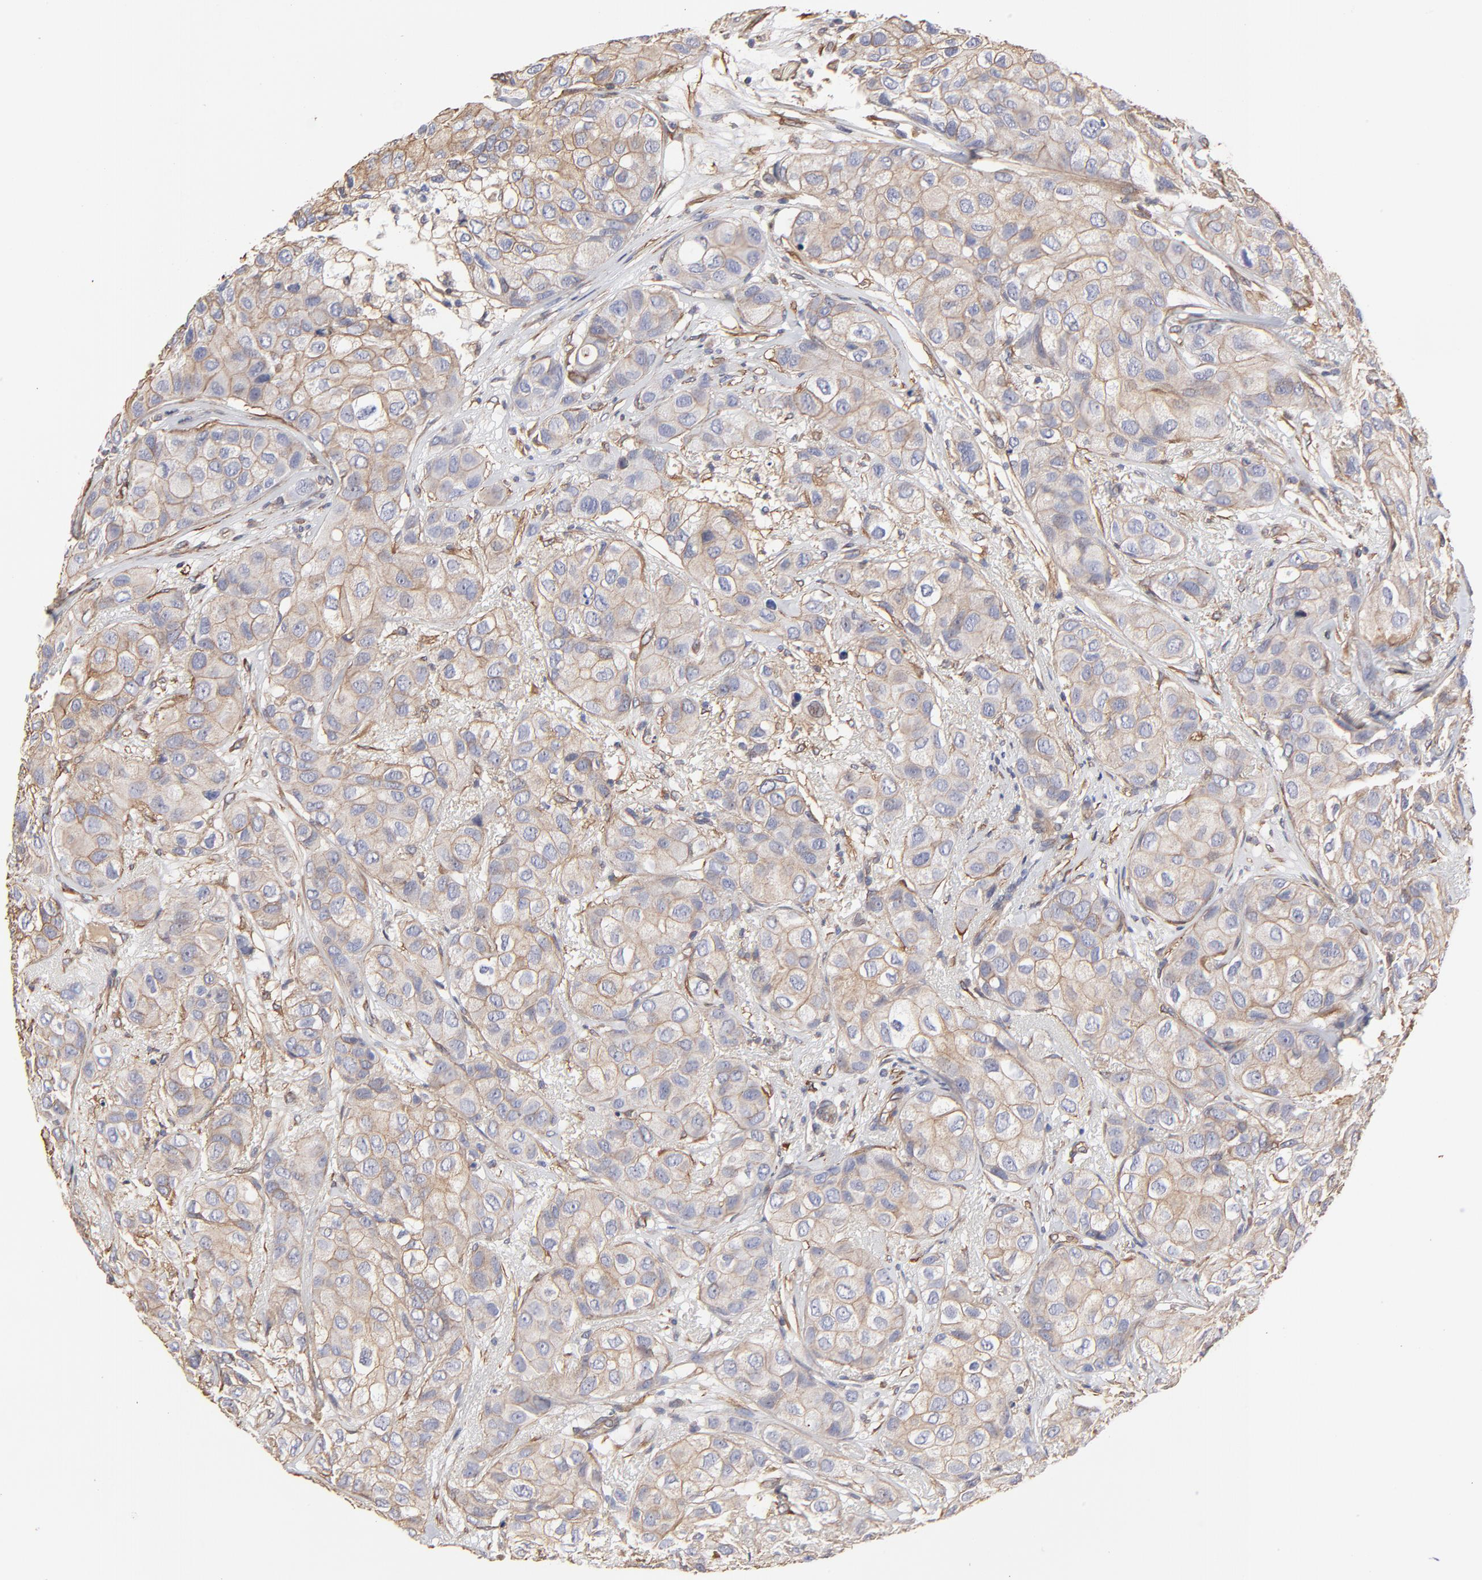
{"staining": {"intensity": "moderate", "quantity": ">75%", "location": "cytoplasmic/membranous"}, "tissue": "breast cancer", "cell_type": "Tumor cells", "image_type": "cancer", "snomed": [{"axis": "morphology", "description": "Duct carcinoma"}, {"axis": "topography", "description": "Breast"}], "caption": "Protein expression analysis of breast cancer (invasive ductal carcinoma) displays moderate cytoplasmic/membranous expression in approximately >75% of tumor cells.", "gene": "LRCH2", "patient": {"sex": "female", "age": 68}}